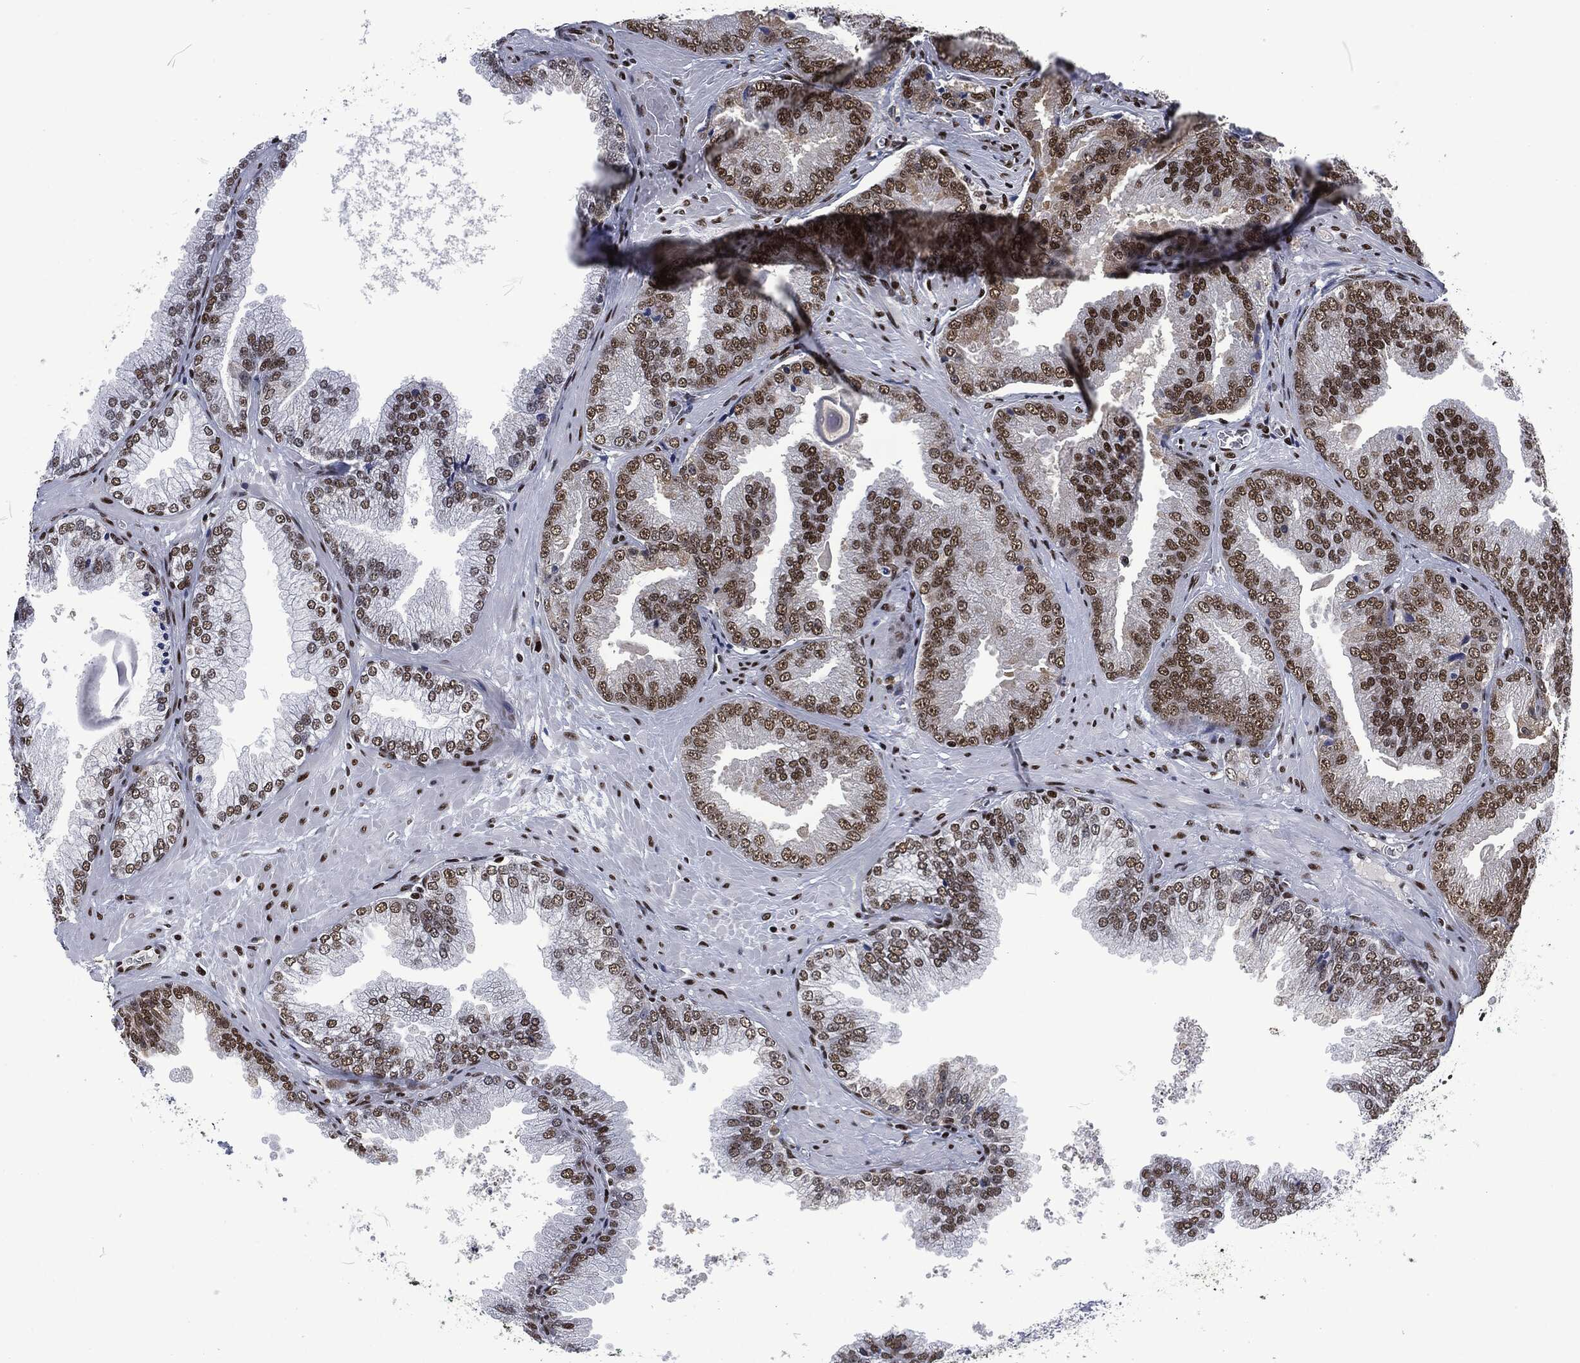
{"staining": {"intensity": "strong", "quantity": "<25%", "location": "nuclear"}, "tissue": "prostate cancer", "cell_type": "Tumor cells", "image_type": "cancer", "snomed": [{"axis": "morphology", "description": "Adenocarcinoma, Low grade"}, {"axis": "topography", "description": "Prostate"}], "caption": "Prostate cancer stained for a protein (brown) reveals strong nuclear positive staining in about <25% of tumor cells.", "gene": "DCPS", "patient": {"sex": "male", "age": 72}}